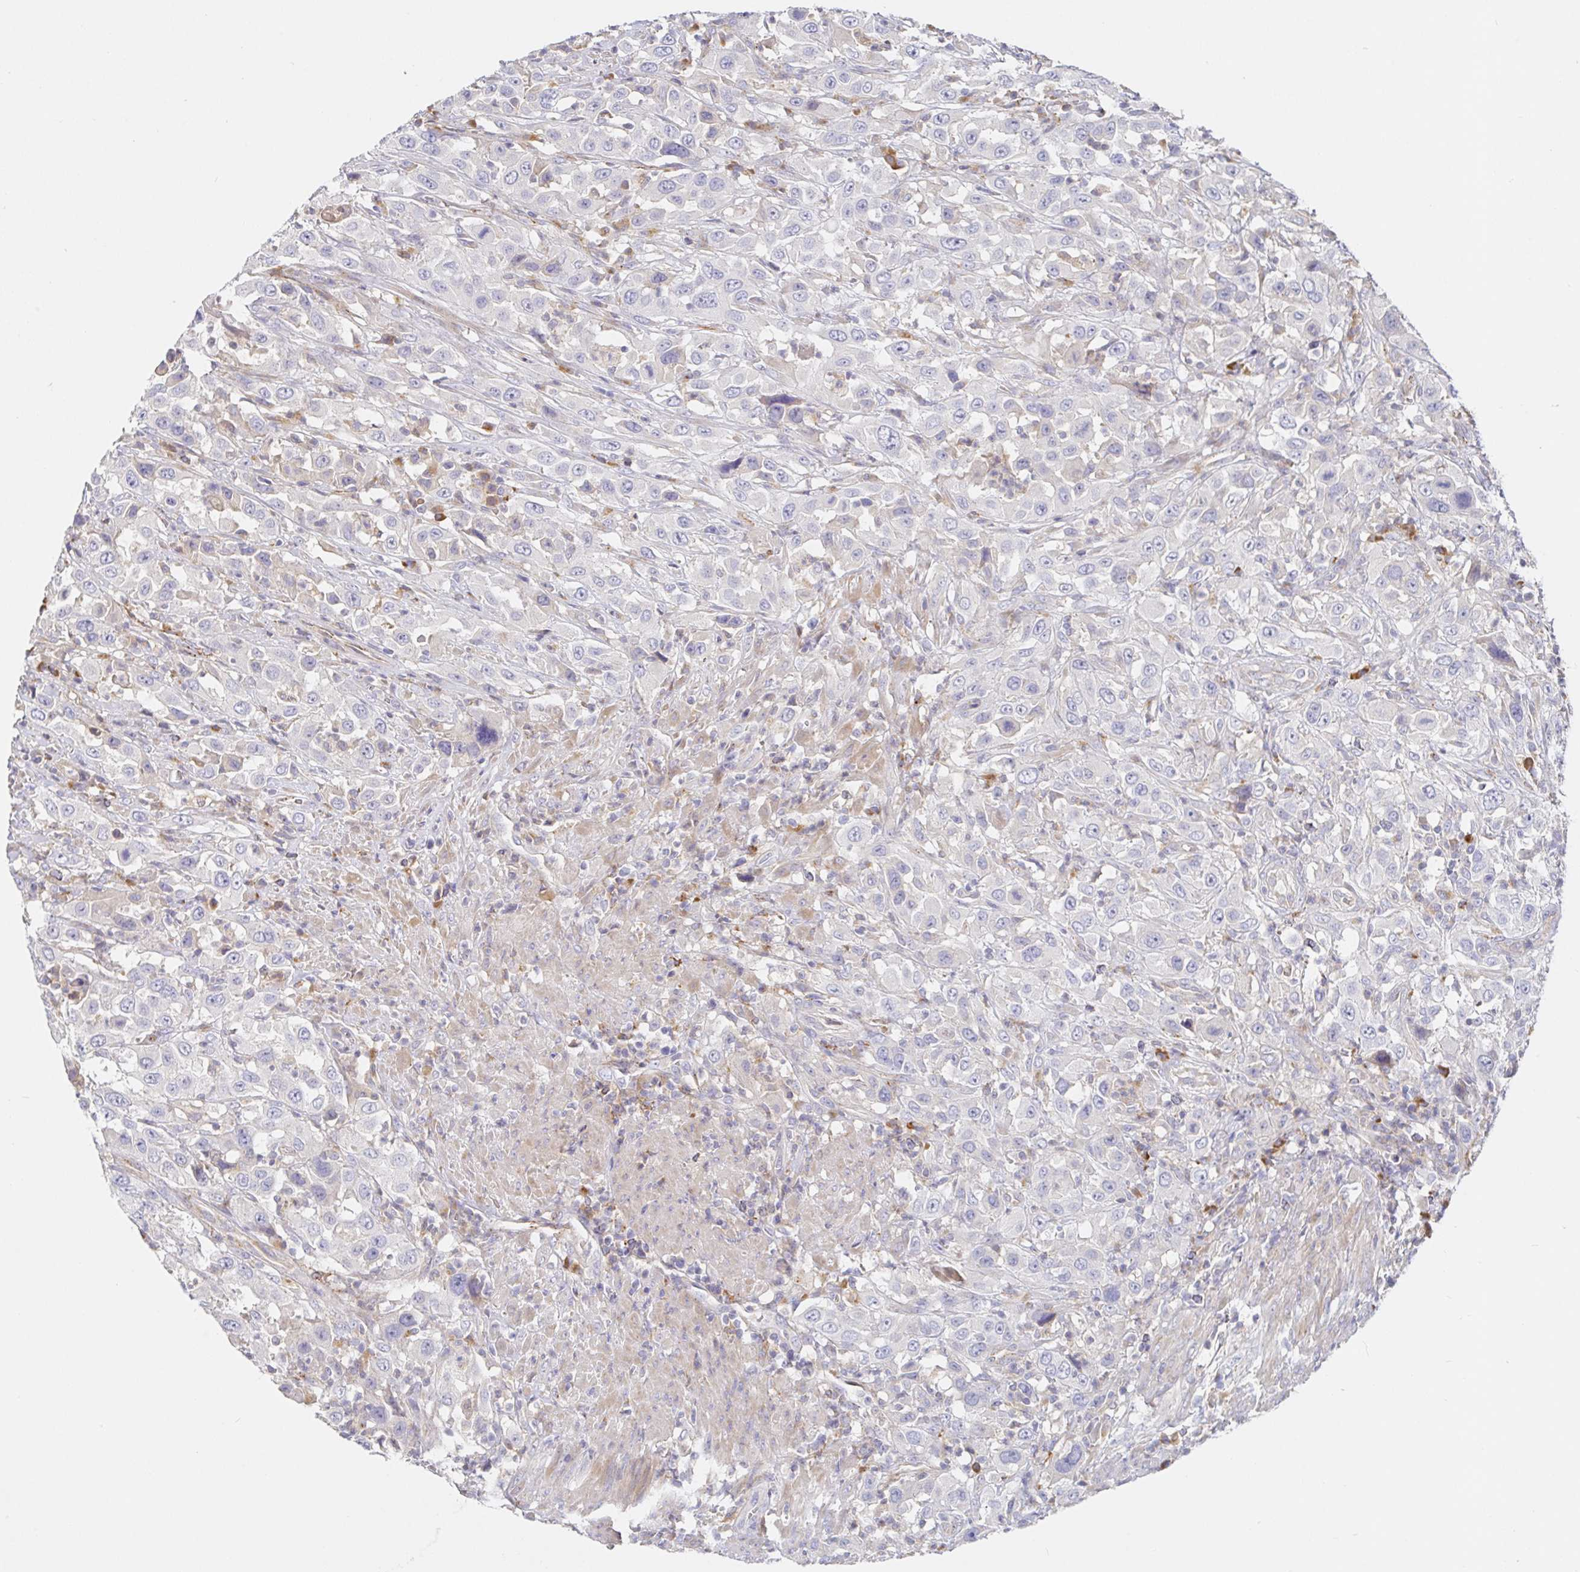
{"staining": {"intensity": "negative", "quantity": "none", "location": "none"}, "tissue": "urothelial cancer", "cell_type": "Tumor cells", "image_type": "cancer", "snomed": [{"axis": "morphology", "description": "Urothelial carcinoma, High grade"}, {"axis": "topography", "description": "Urinary bladder"}], "caption": "Immunohistochemistry (IHC) image of human urothelial carcinoma (high-grade) stained for a protein (brown), which demonstrates no staining in tumor cells. (DAB (3,3'-diaminobenzidine) immunohistochemistry, high magnification).", "gene": "IRAK2", "patient": {"sex": "male", "age": 61}}